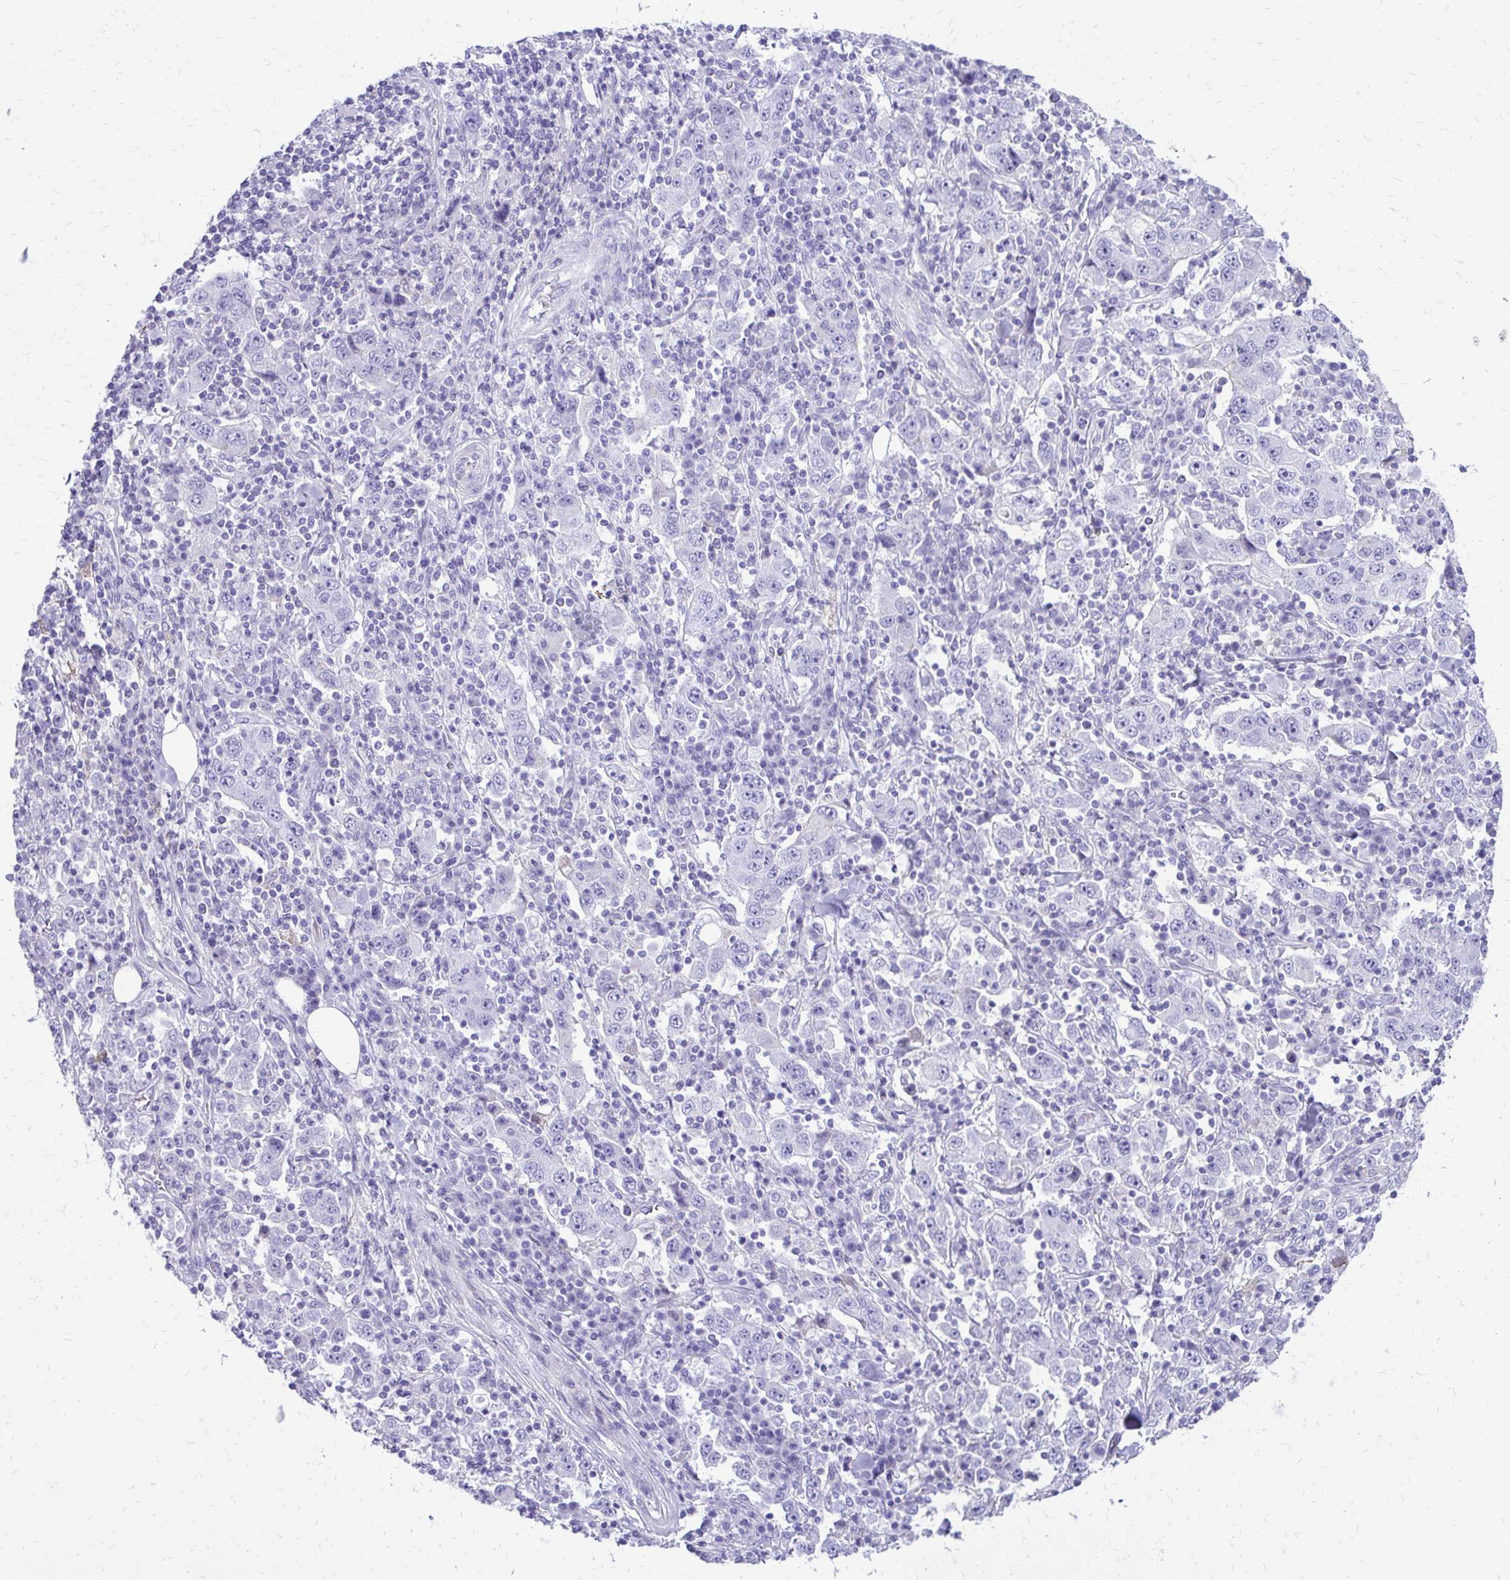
{"staining": {"intensity": "negative", "quantity": "none", "location": "none"}, "tissue": "stomach cancer", "cell_type": "Tumor cells", "image_type": "cancer", "snomed": [{"axis": "morphology", "description": "Normal tissue, NOS"}, {"axis": "morphology", "description": "Adenocarcinoma, NOS"}, {"axis": "topography", "description": "Stomach, upper"}, {"axis": "topography", "description": "Stomach"}], "caption": "Immunohistochemical staining of human stomach adenocarcinoma reveals no significant staining in tumor cells.", "gene": "SIGLEC11", "patient": {"sex": "male", "age": 59}}